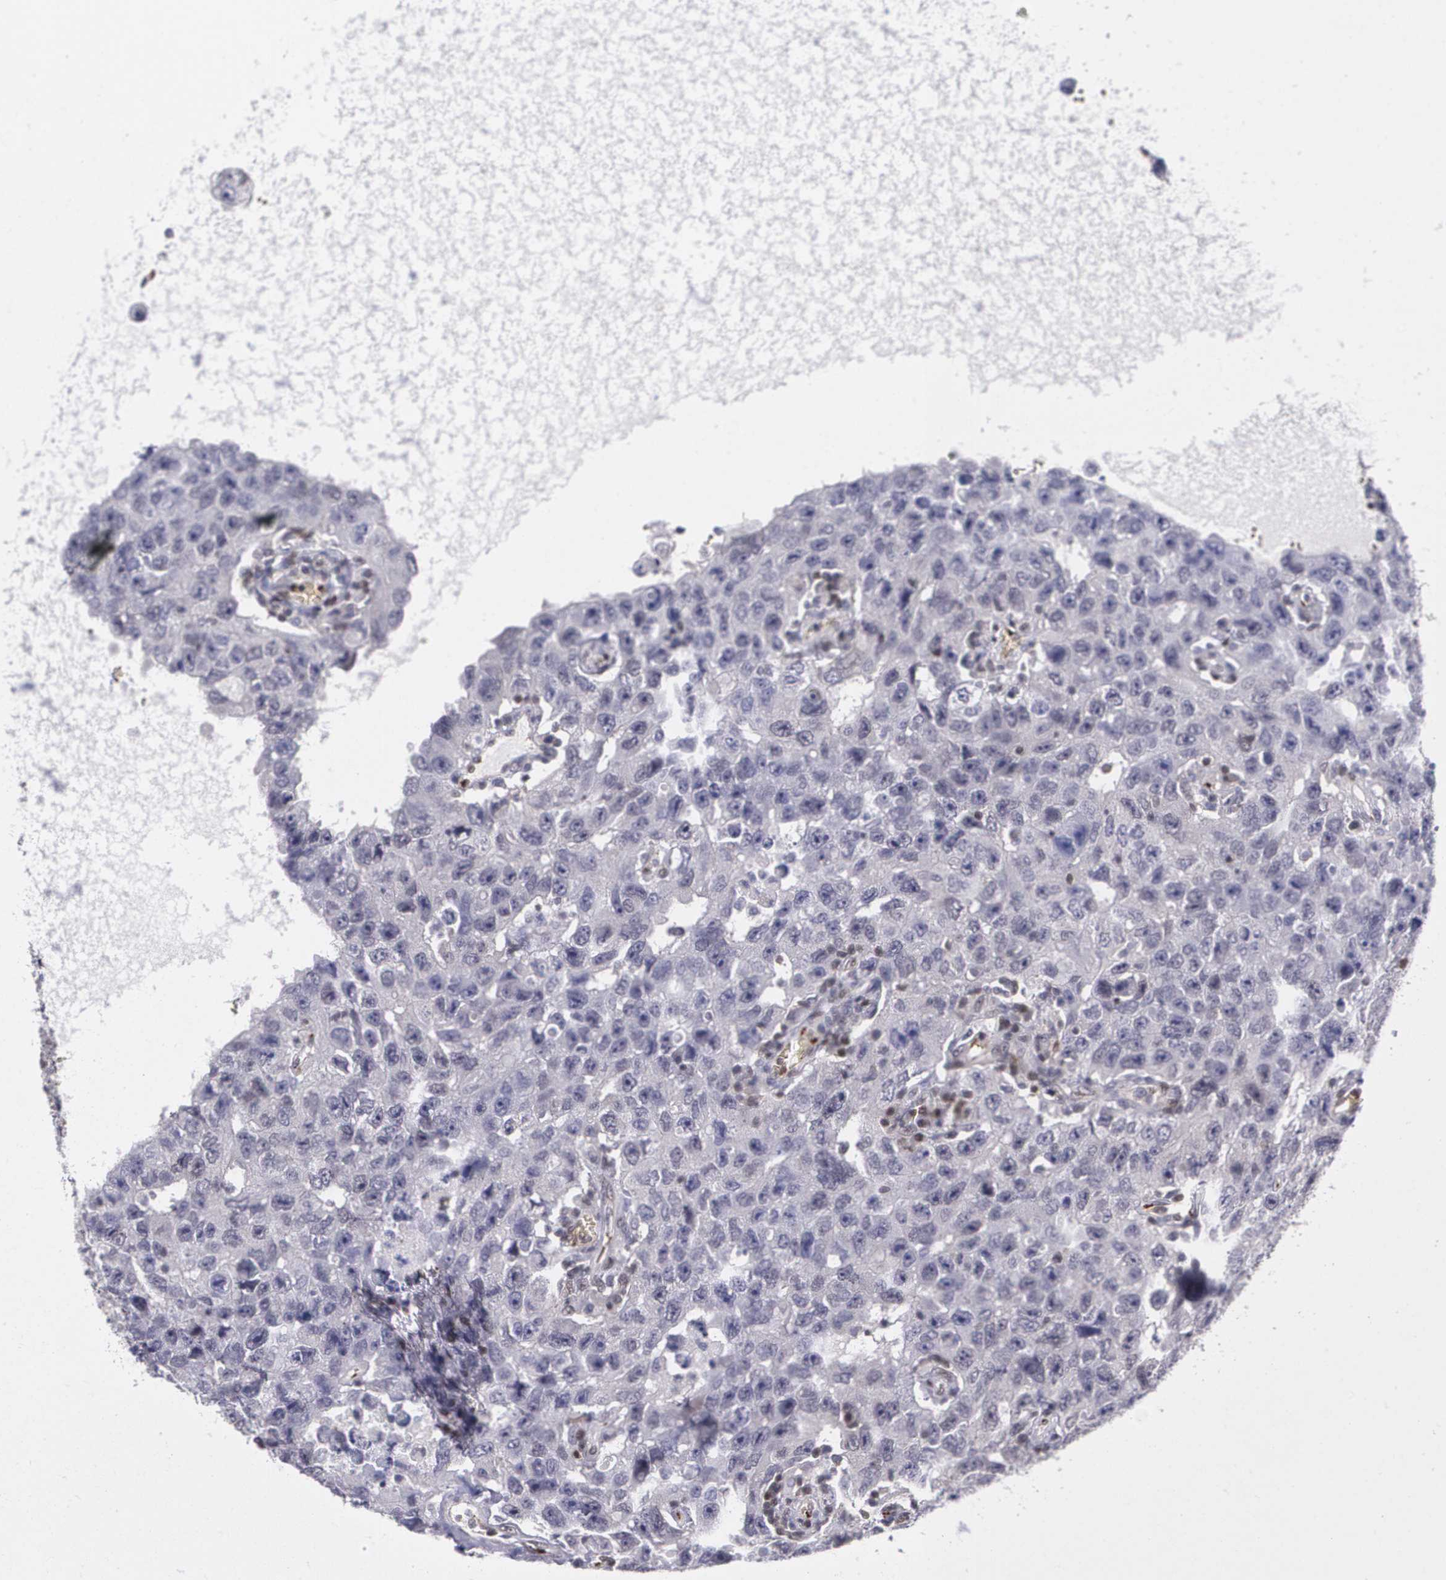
{"staining": {"intensity": "negative", "quantity": "none", "location": "none"}, "tissue": "testis cancer", "cell_type": "Tumor cells", "image_type": "cancer", "snomed": [{"axis": "morphology", "description": "Carcinoma, Embryonal, NOS"}, {"axis": "topography", "description": "Testis"}], "caption": "Immunohistochemistry histopathology image of human testis cancer (embryonal carcinoma) stained for a protein (brown), which reveals no expression in tumor cells.", "gene": "MGMT", "patient": {"sex": "male", "age": 26}}